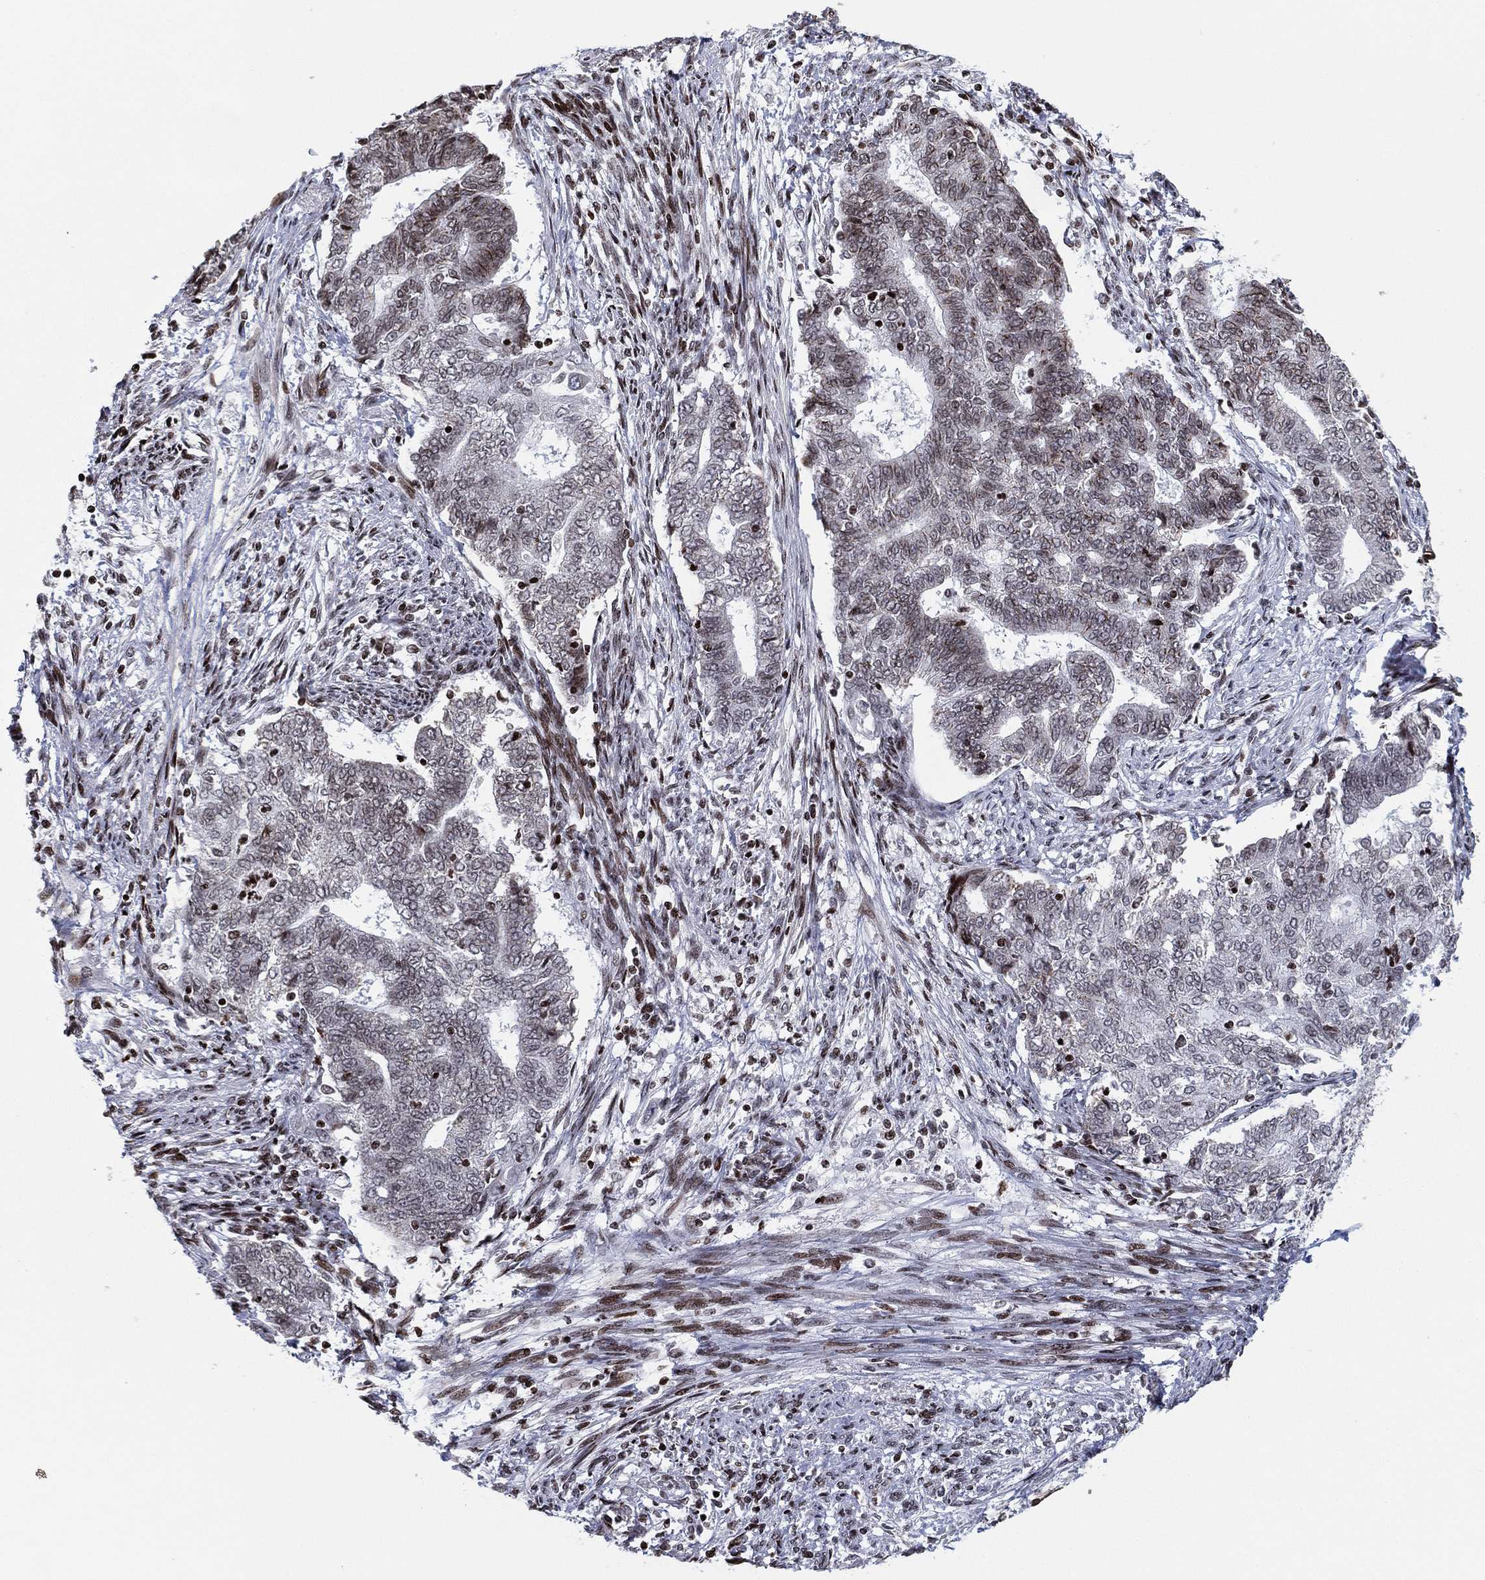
{"staining": {"intensity": "negative", "quantity": "none", "location": "none"}, "tissue": "endometrial cancer", "cell_type": "Tumor cells", "image_type": "cancer", "snomed": [{"axis": "morphology", "description": "Adenocarcinoma, NOS"}, {"axis": "topography", "description": "Endometrium"}], "caption": "Micrograph shows no protein expression in tumor cells of endometrial cancer (adenocarcinoma) tissue. (IHC, brightfield microscopy, high magnification).", "gene": "MFSD14A", "patient": {"sex": "female", "age": 65}}